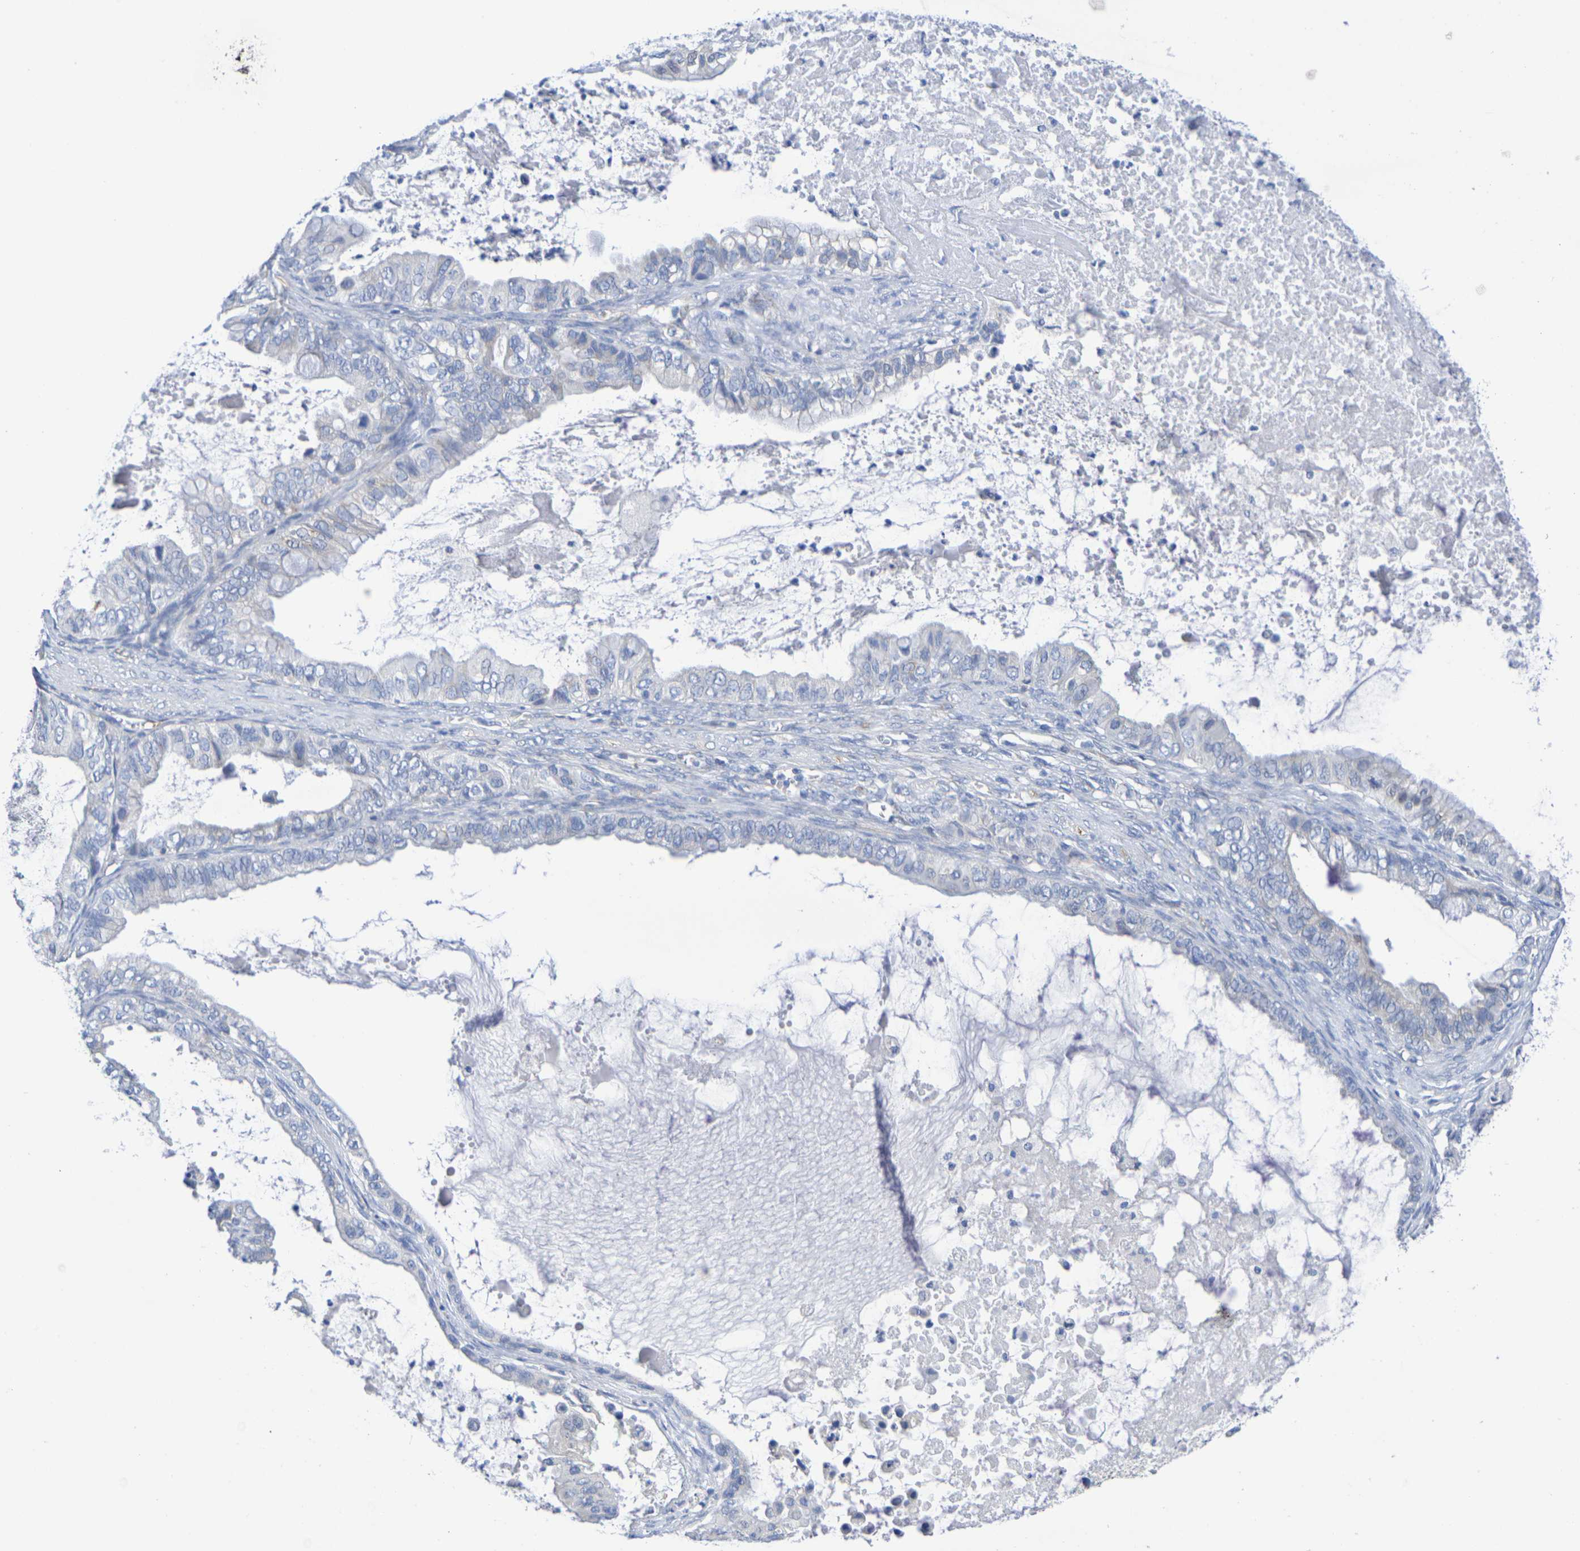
{"staining": {"intensity": "negative", "quantity": "none", "location": "none"}, "tissue": "ovarian cancer", "cell_type": "Tumor cells", "image_type": "cancer", "snomed": [{"axis": "morphology", "description": "Cystadenocarcinoma, mucinous, NOS"}, {"axis": "topography", "description": "Ovary"}], "caption": "The image demonstrates no staining of tumor cells in ovarian mucinous cystadenocarcinoma. (DAB (3,3'-diaminobenzidine) IHC with hematoxylin counter stain).", "gene": "TMCC3", "patient": {"sex": "female", "age": 80}}